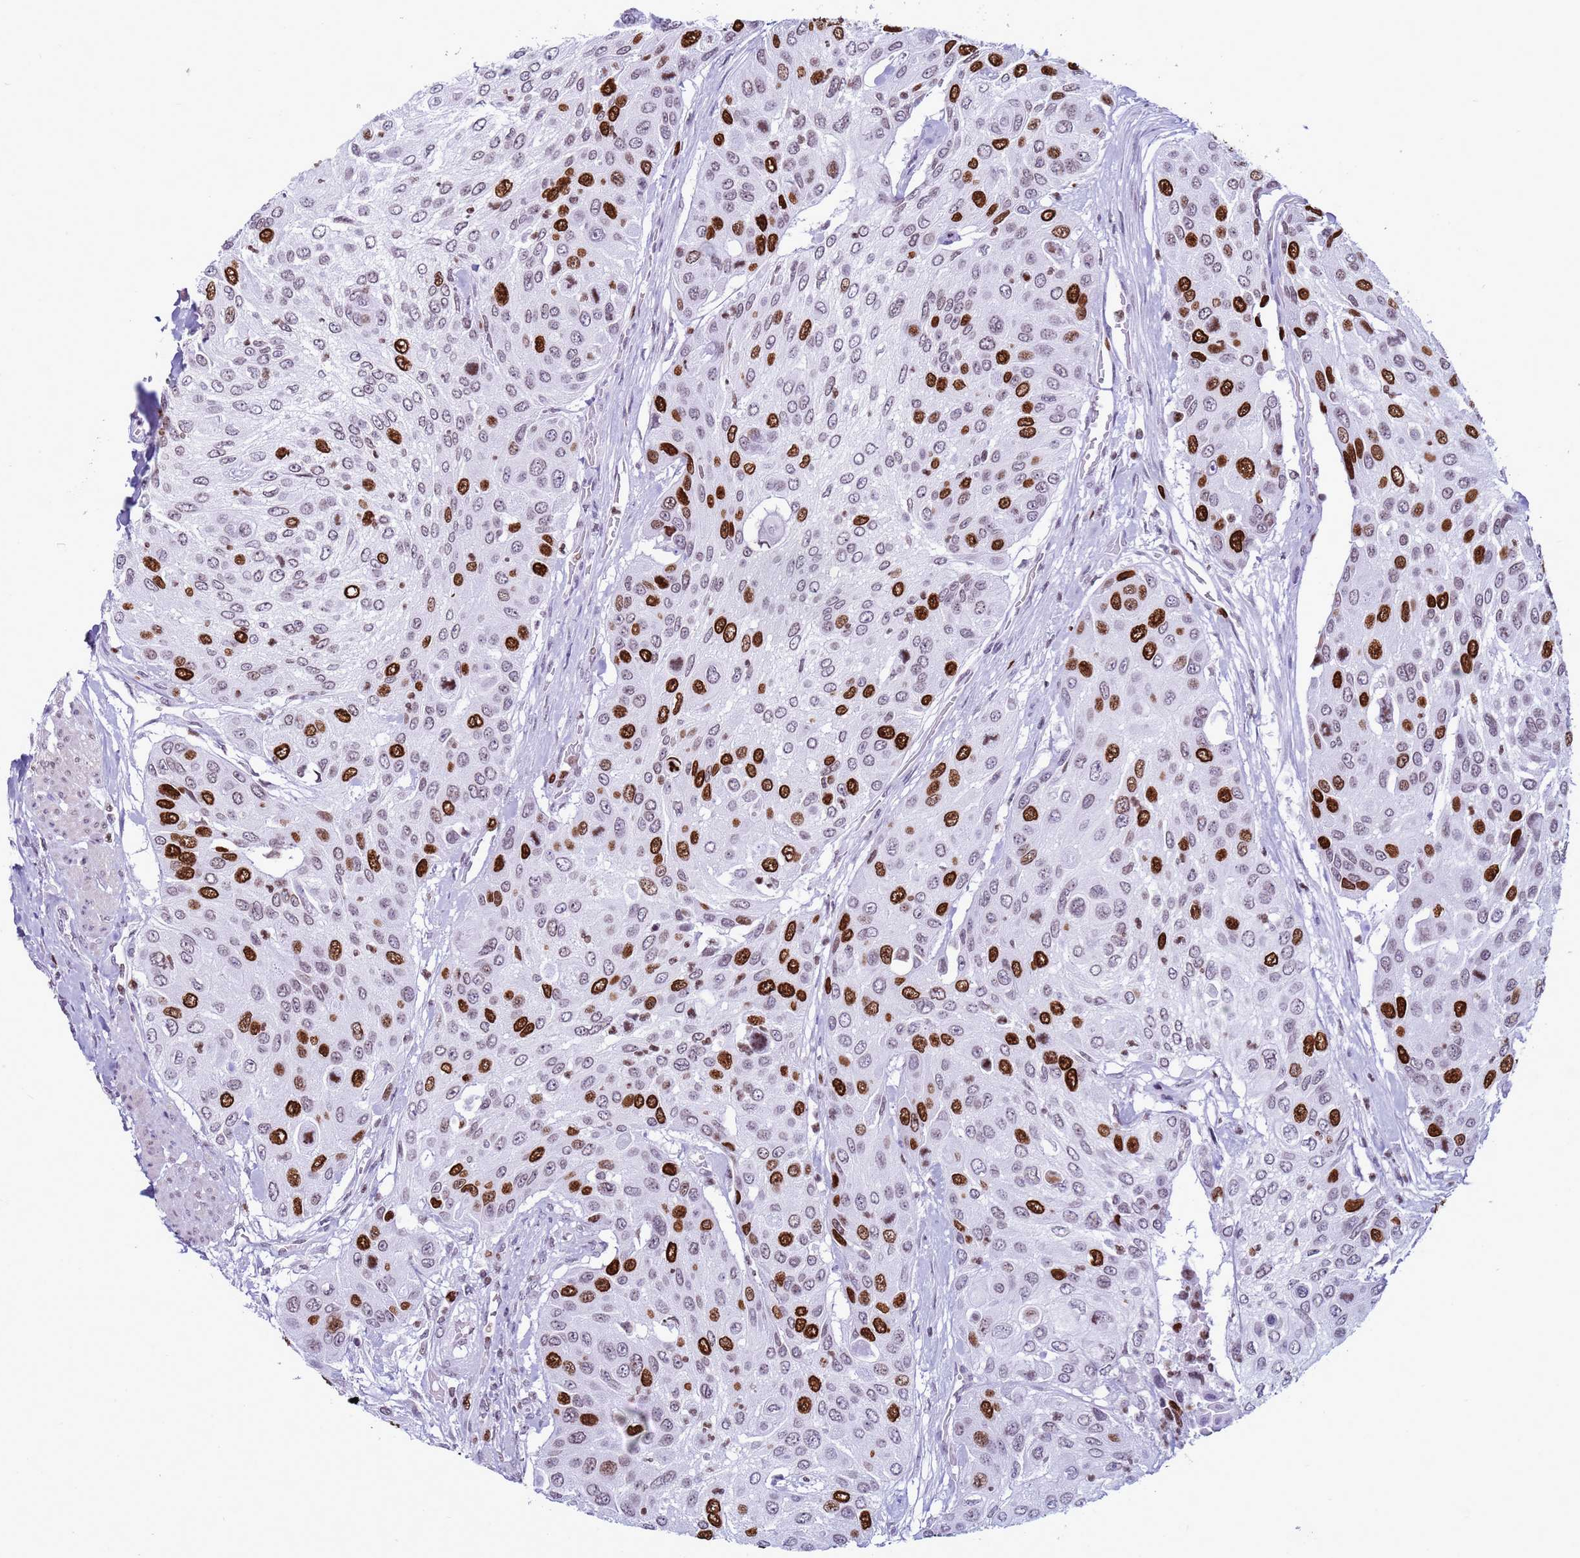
{"staining": {"intensity": "strong", "quantity": "25%-75%", "location": "nuclear"}, "tissue": "urothelial cancer", "cell_type": "Tumor cells", "image_type": "cancer", "snomed": [{"axis": "morphology", "description": "Urothelial carcinoma, High grade"}, {"axis": "topography", "description": "Urinary bladder"}], "caption": "Human urothelial cancer stained with a protein marker shows strong staining in tumor cells.", "gene": "H4C8", "patient": {"sex": "female", "age": 79}}